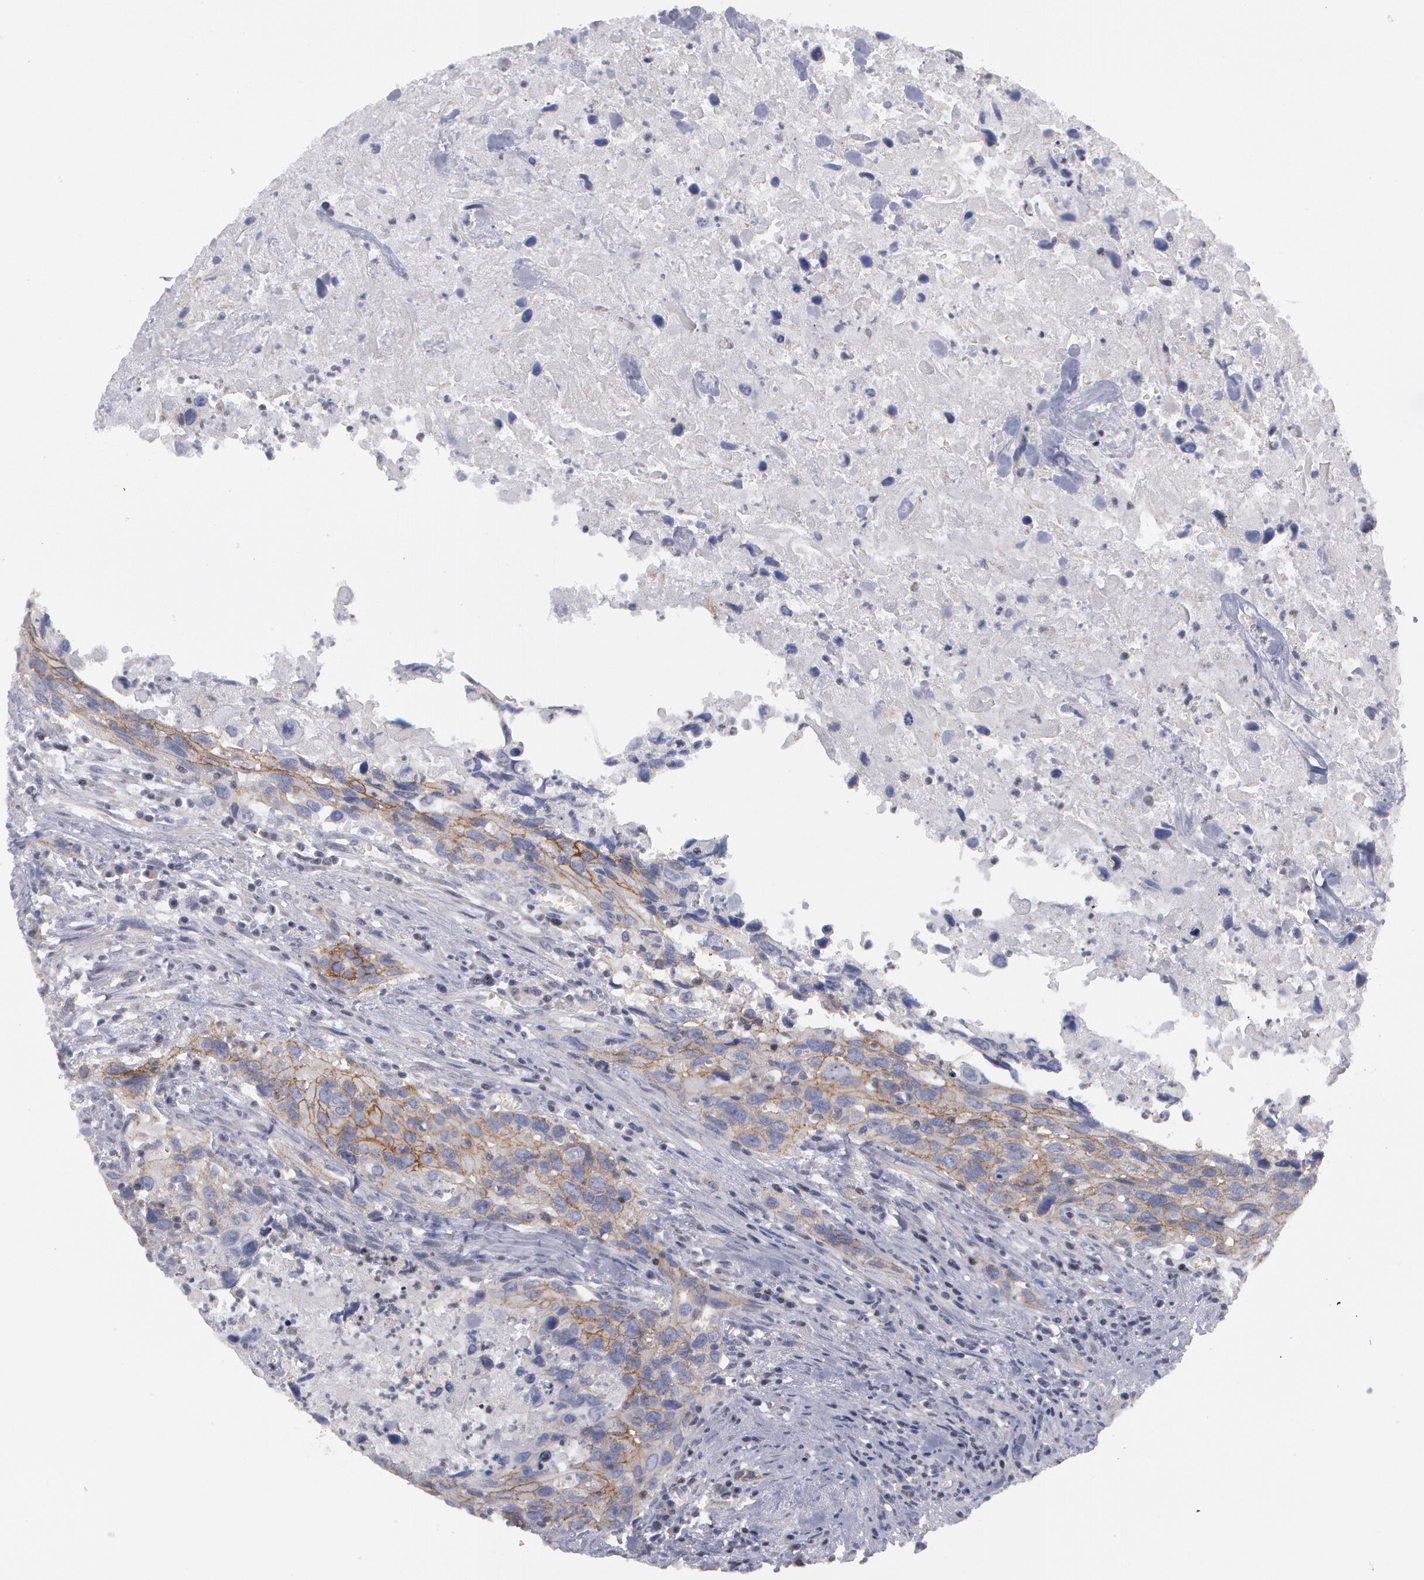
{"staining": {"intensity": "weak", "quantity": ">75%", "location": "cytoplasmic/membranous"}, "tissue": "urothelial cancer", "cell_type": "Tumor cells", "image_type": "cancer", "snomed": [{"axis": "morphology", "description": "Urothelial carcinoma, High grade"}, {"axis": "topography", "description": "Urinary bladder"}], "caption": "DAB immunohistochemical staining of urothelial carcinoma (high-grade) demonstrates weak cytoplasmic/membranous protein expression in about >75% of tumor cells. (brown staining indicates protein expression, while blue staining denotes nuclei).", "gene": "ERBB2", "patient": {"sex": "male", "age": 71}}